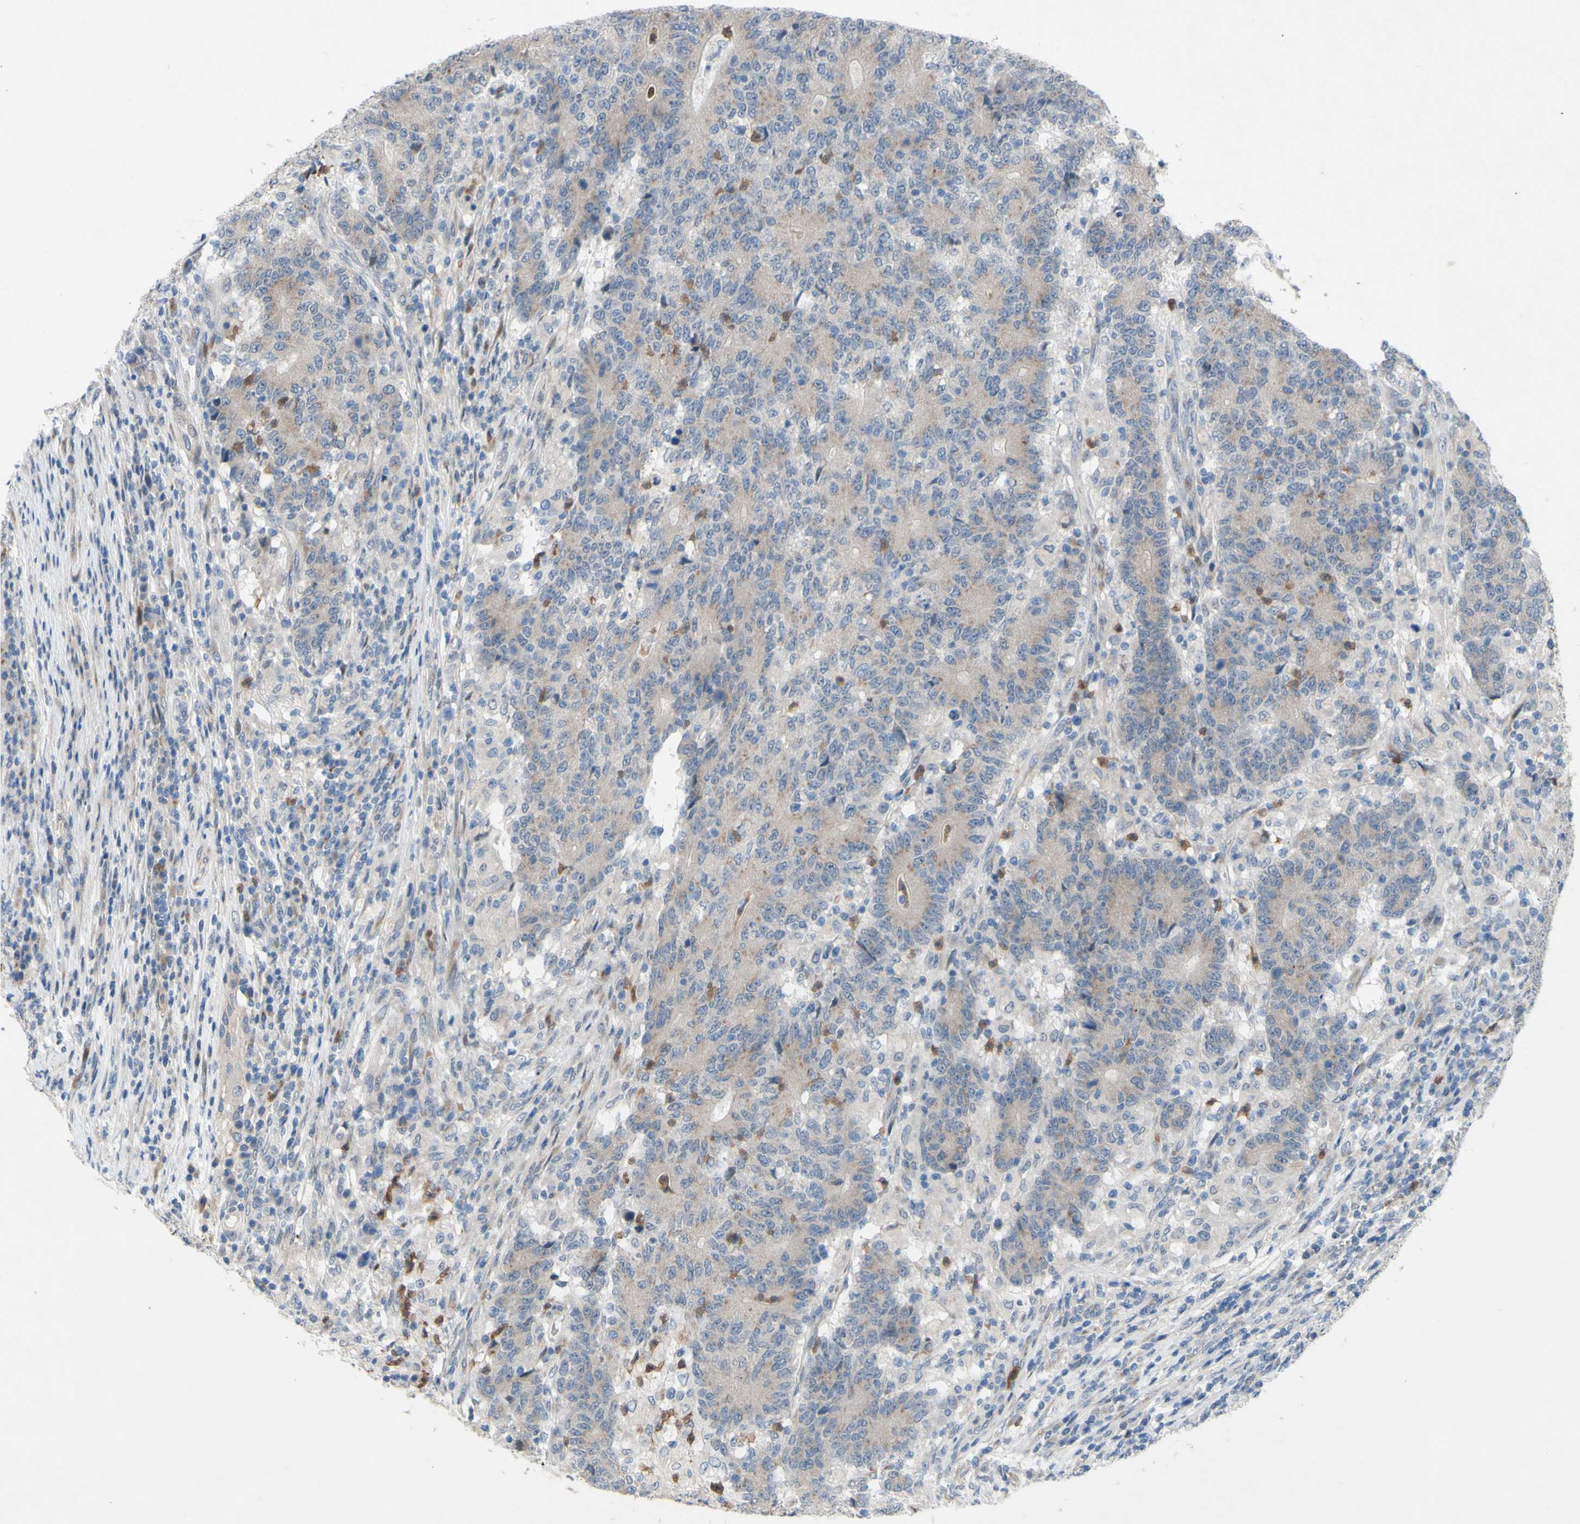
{"staining": {"intensity": "moderate", "quantity": ">75%", "location": "cytoplasmic/membranous"}, "tissue": "colorectal cancer", "cell_type": "Tumor cells", "image_type": "cancer", "snomed": [{"axis": "morphology", "description": "Normal tissue, NOS"}, {"axis": "morphology", "description": "Adenocarcinoma, NOS"}, {"axis": "topography", "description": "Colon"}], "caption": "The immunohistochemical stain highlights moderate cytoplasmic/membranous positivity in tumor cells of adenocarcinoma (colorectal) tissue.", "gene": "GRAMD2B", "patient": {"sex": "female", "age": 75}}